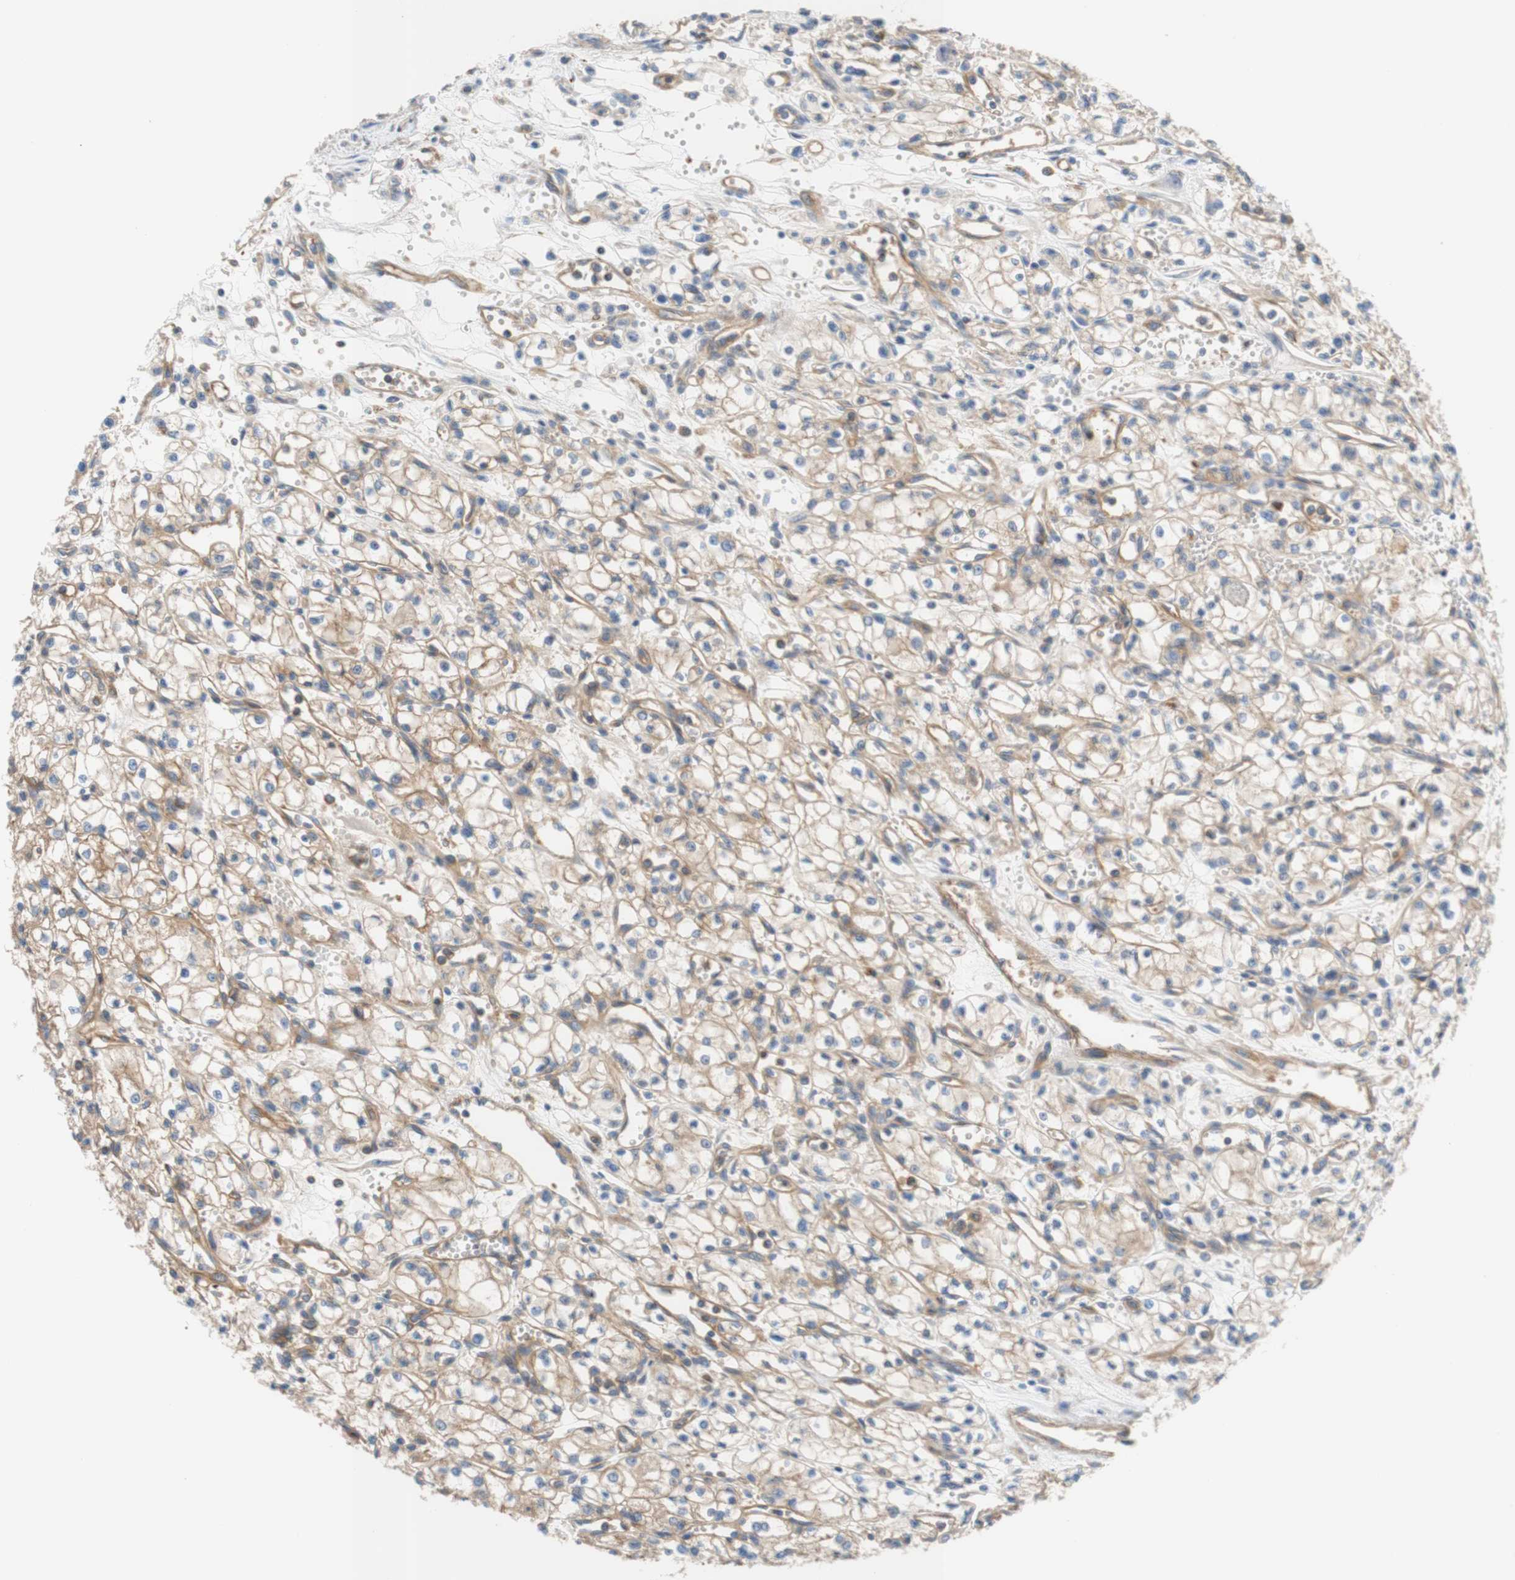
{"staining": {"intensity": "weak", "quantity": "<25%", "location": "cytoplasmic/membranous"}, "tissue": "renal cancer", "cell_type": "Tumor cells", "image_type": "cancer", "snomed": [{"axis": "morphology", "description": "Normal tissue, NOS"}, {"axis": "morphology", "description": "Adenocarcinoma, NOS"}, {"axis": "topography", "description": "Kidney"}], "caption": "An immunohistochemistry (IHC) photomicrograph of renal adenocarcinoma is shown. There is no staining in tumor cells of renal adenocarcinoma. Brightfield microscopy of immunohistochemistry (IHC) stained with DAB (brown) and hematoxylin (blue), captured at high magnification.", "gene": "STOM", "patient": {"sex": "male", "age": 59}}